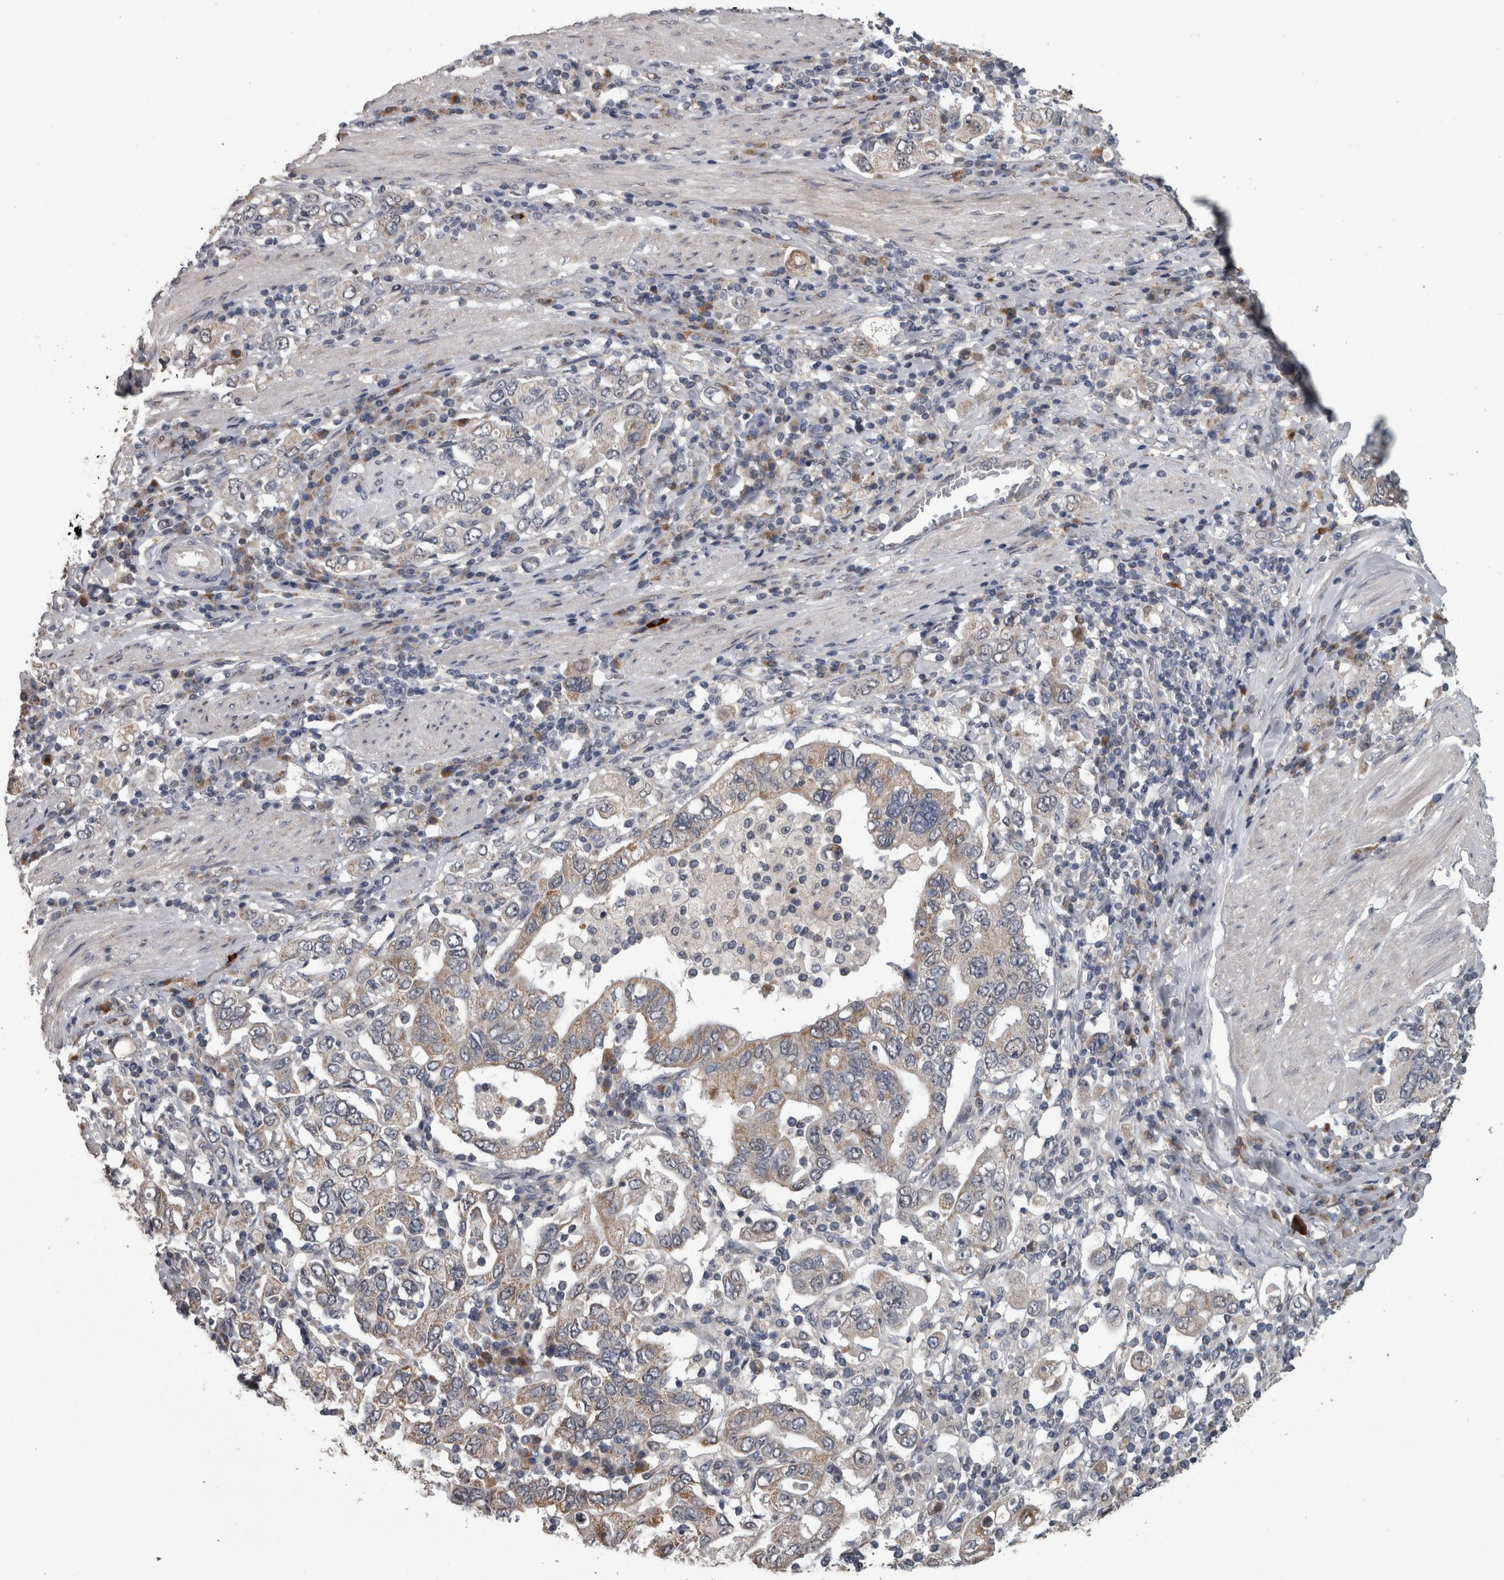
{"staining": {"intensity": "weak", "quantity": "25%-75%", "location": "cytoplasmic/membranous"}, "tissue": "stomach cancer", "cell_type": "Tumor cells", "image_type": "cancer", "snomed": [{"axis": "morphology", "description": "Adenocarcinoma, NOS"}, {"axis": "topography", "description": "Stomach, upper"}], "caption": "Tumor cells display low levels of weak cytoplasmic/membranous staining in about 25%-75% of cells in stomach cancer (adenocarcinoma).", "gene": "DBT", "patient": {"sex": "male", "age": 62}}